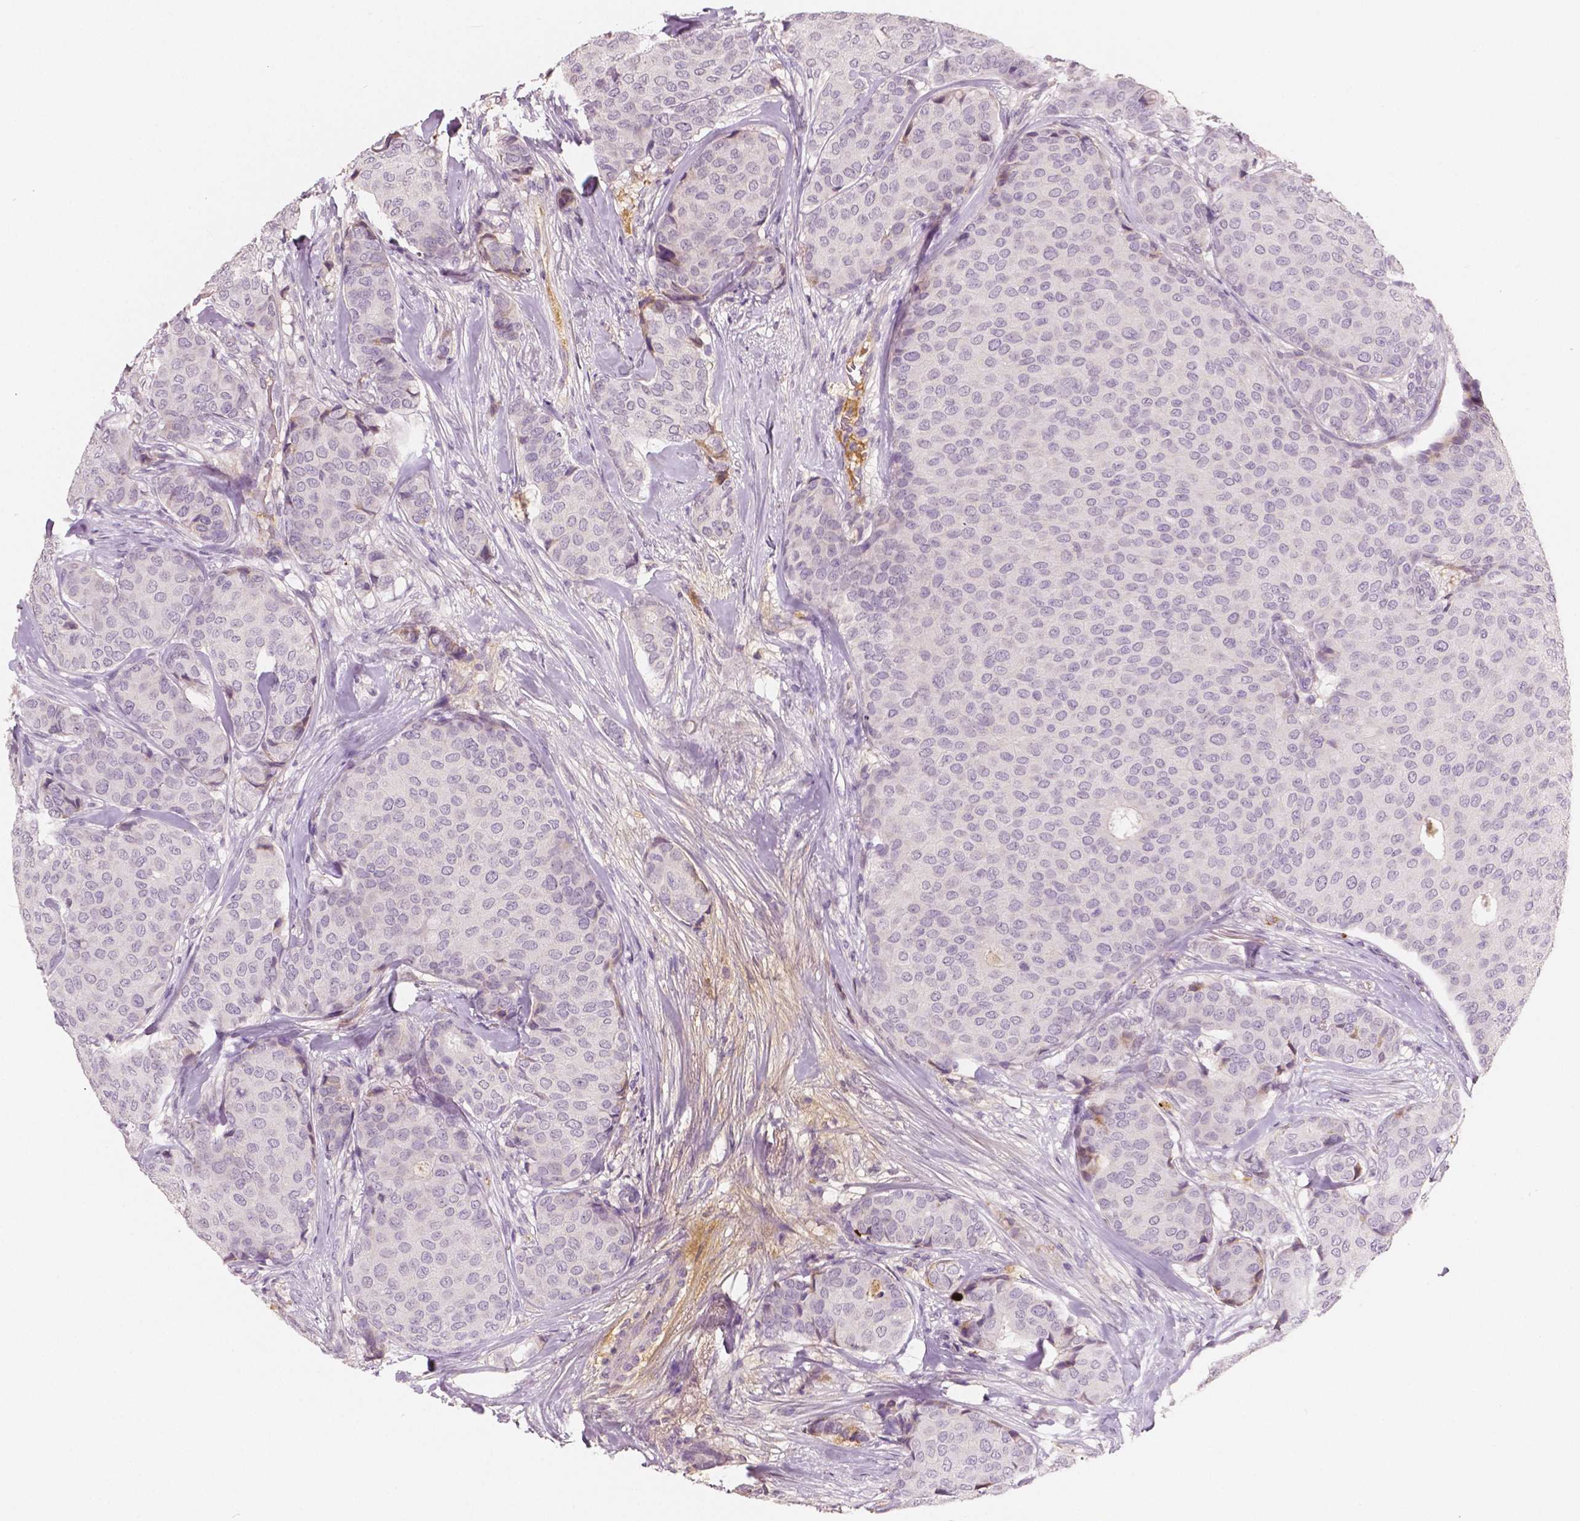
{"staining": {"intensity": "negative", "quantity": "none", "location": "none"}, "tissue": "breast cancer", "cell_type": "Tumor cells", "image_type": "cancer", "snomed": [{"axis": "morphology", "description": "Duct carcinoma"}, {"axis": "topography", "description": "Breast"}], "caption": "A high-resolution image shows immunohistochemistry staining of breast cancer, which shows no significant expression in tumor cells.", "gene": "APOA4", "patient": {"sex": "female", "age": 75}}